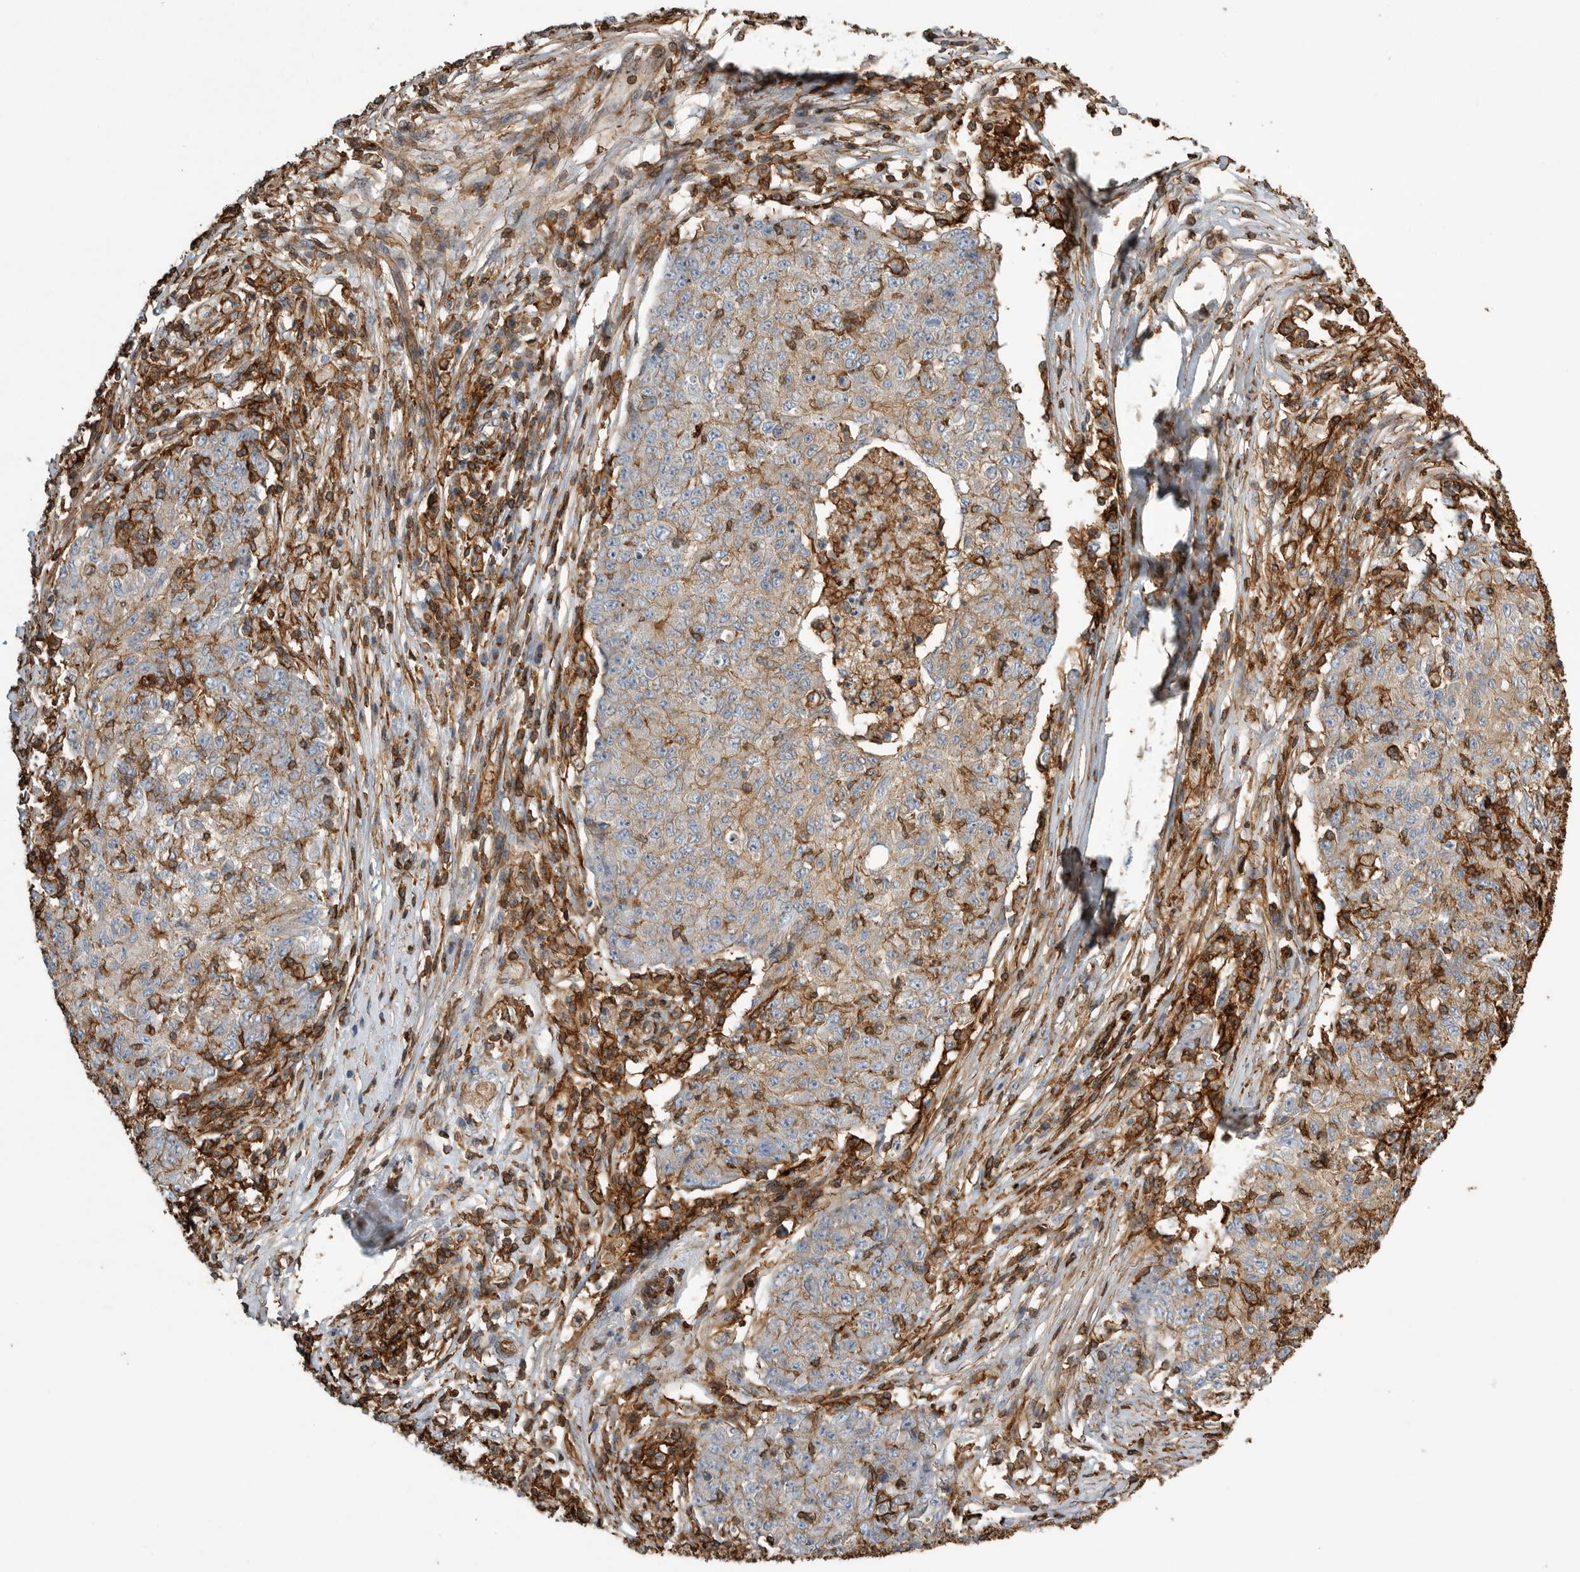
{"staining": {"intensity": "moderate", "quantity": "<25%", "location": "cytoplasmic/membranous"}, "tissue": "ovarian cancer", "cell_type": "Tumor cells", "image_type": "cancer", "snomed": [{"axis": "morphology", "description": "Carcinoma, endometroid"}, {"axis": "topography", "description": "Ovary"}], "caption": "Moderate cytoplasmic/membranous staining is seen in about <25% of tumor cells in ovarian endometroid carcinoma. (DAB (3,3'-diaminobenzidine) IHC, brown staining for protein, blue staining for nuclei).", "gene": "GPER1", "patient": {"sex": "female", "age": 42}}